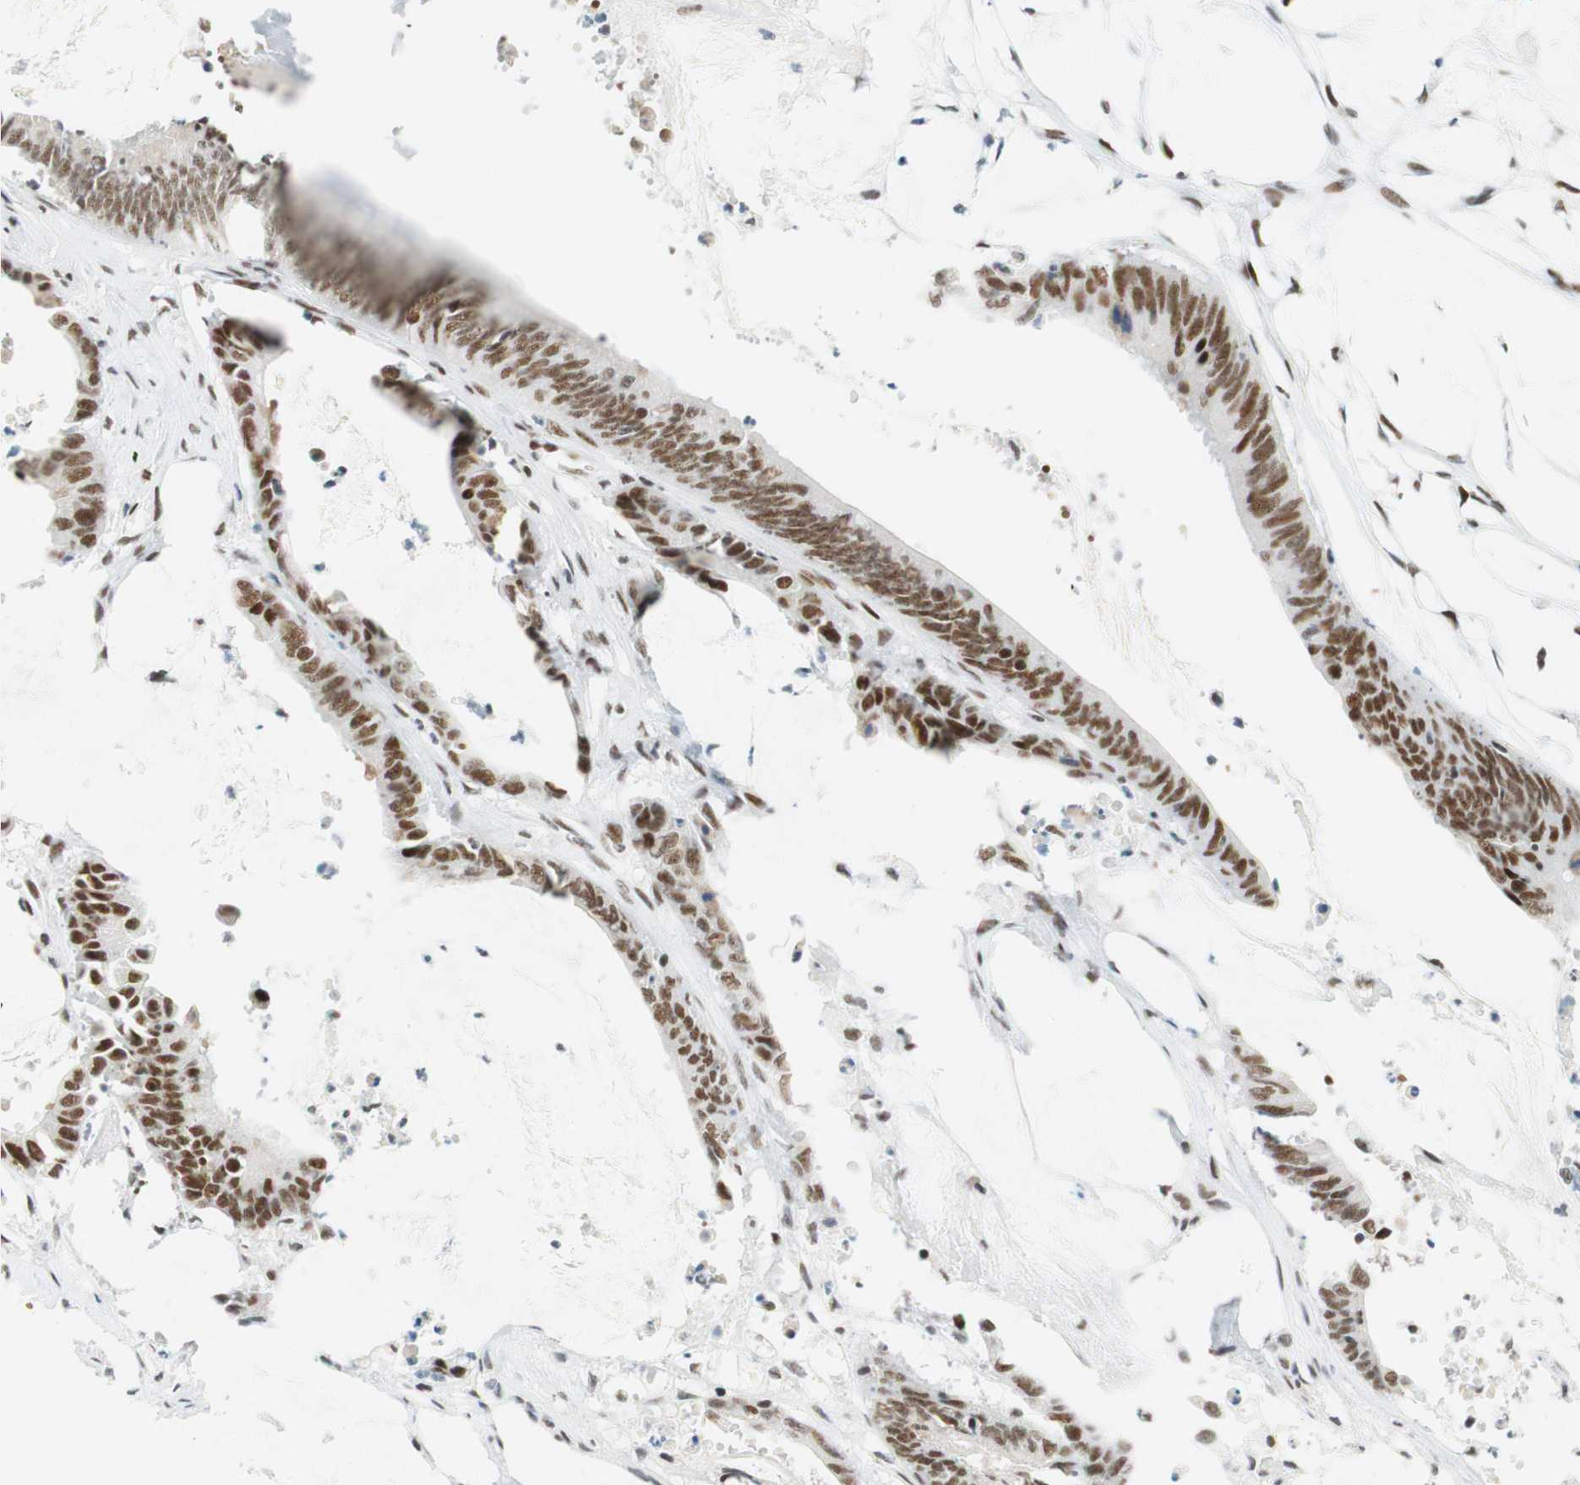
{"staining": {"intensity": "moderate", "quantity": ">75%", "location": "nuclear"}, "tissue": "colorectal cancer", "cell_type": "Tumor cells", "image_type": "cancer", "snomed": [{"axis": "morphology", "description": "Adenocarcinoma, NOS"}, {"axis": "topography", "description": "Rectum"}], "caption": "The photomicrograph reveals a brown stain indicating the presence of a protein in the nuclear of tumor cells in colorectal cancer. (DAB = brown stain, brightfield microscopy at high magnification).", "gene": "RNF20", "patient": {"sex": "female", "age": 66}}